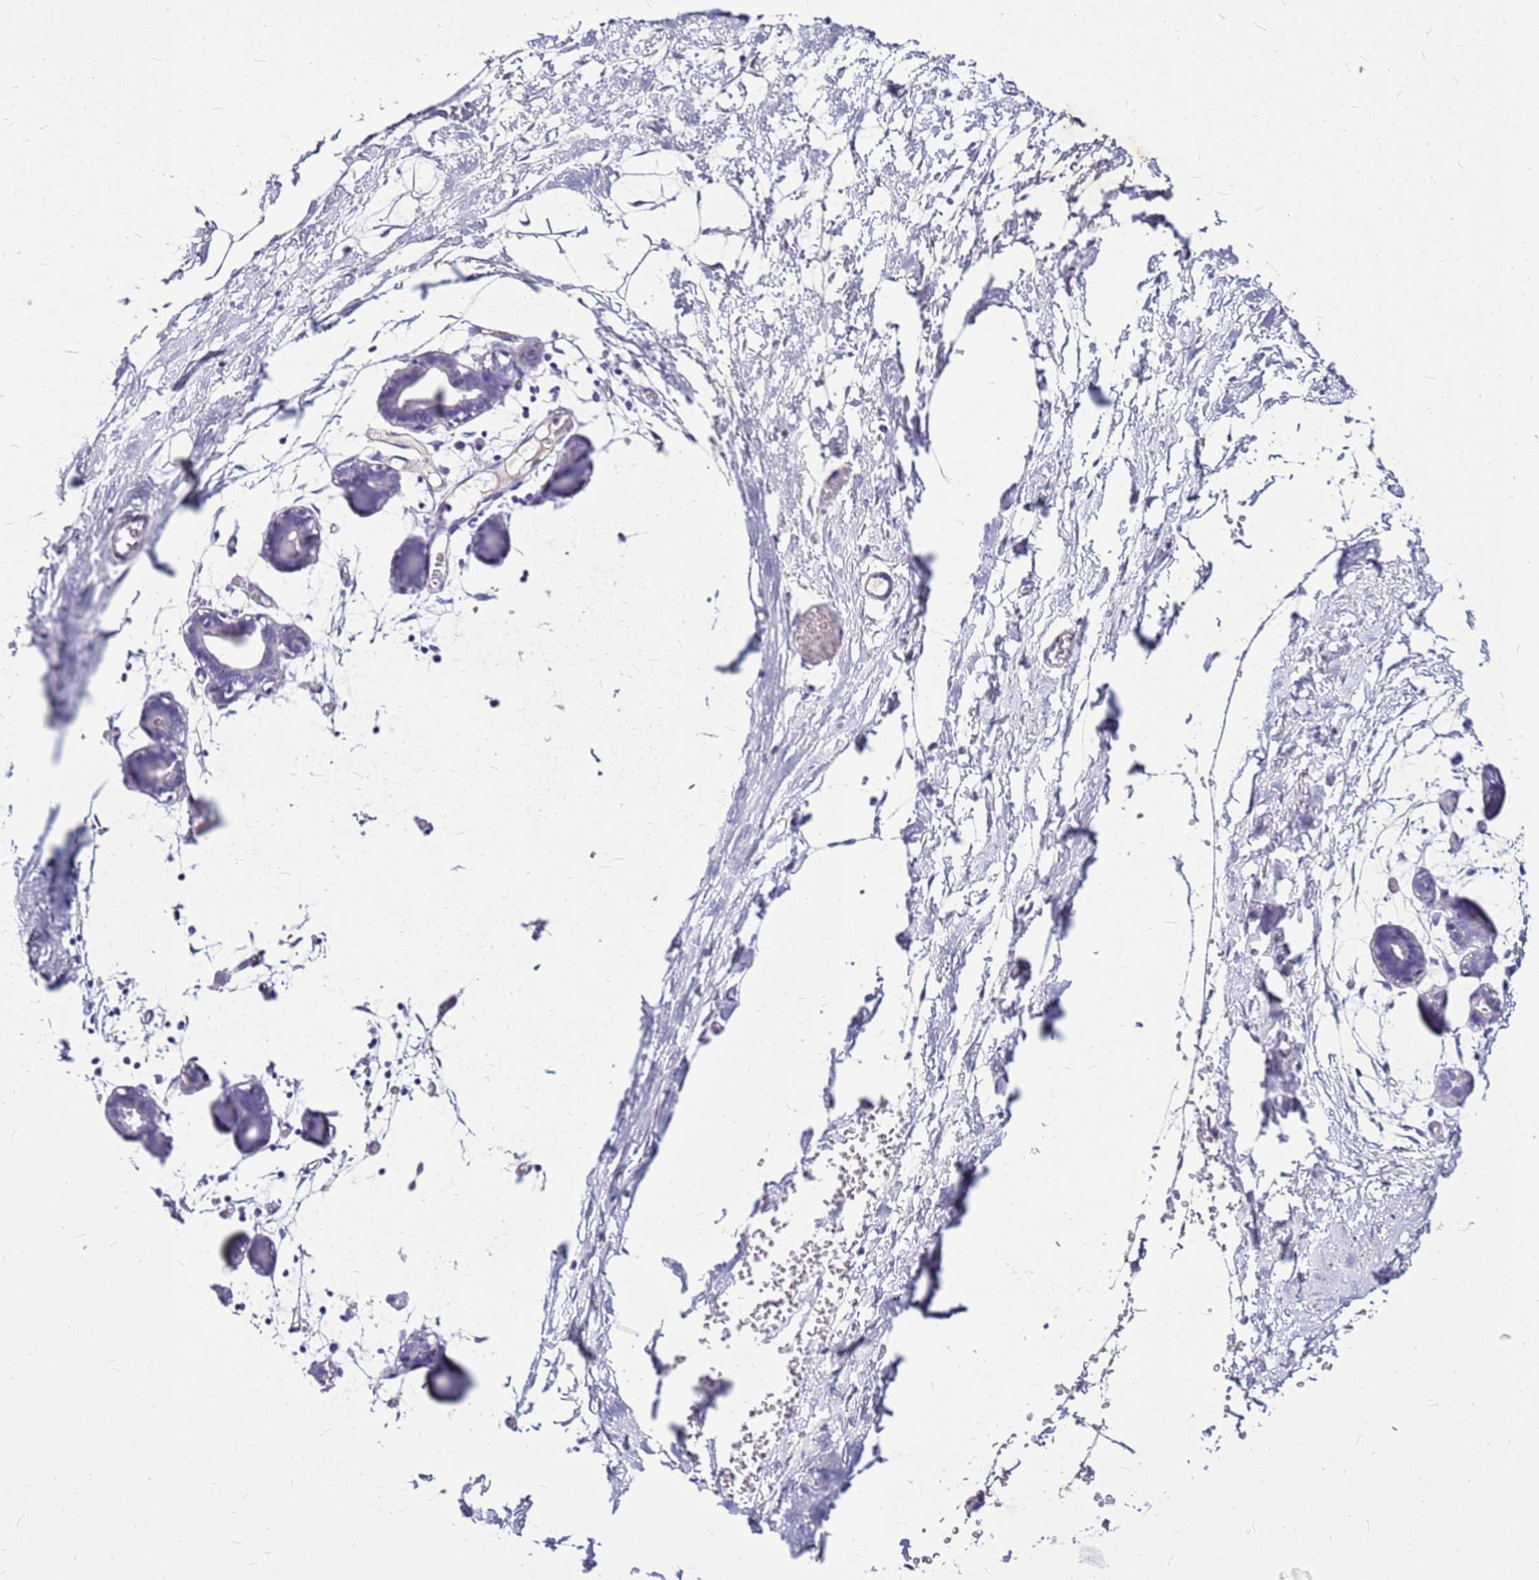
{"staining": {"intensity": "negative", "quantity": "none", "location": "none"}, "tissue": "breast", "cell_type": "Adipocytes", "image_type": "normal", "snomed": [{"axis": "morphology", "description": "Normal tissue, NOS"}, {"axis": "topography", "description": "Breast"}], "caption": "This is an immunohistochemistry (IHC) histopathology image of unremarkable breast. There is no expression in adipocytes.", "gene": "DCDC2B", "patient": {"sex": "female", "age": 27}}